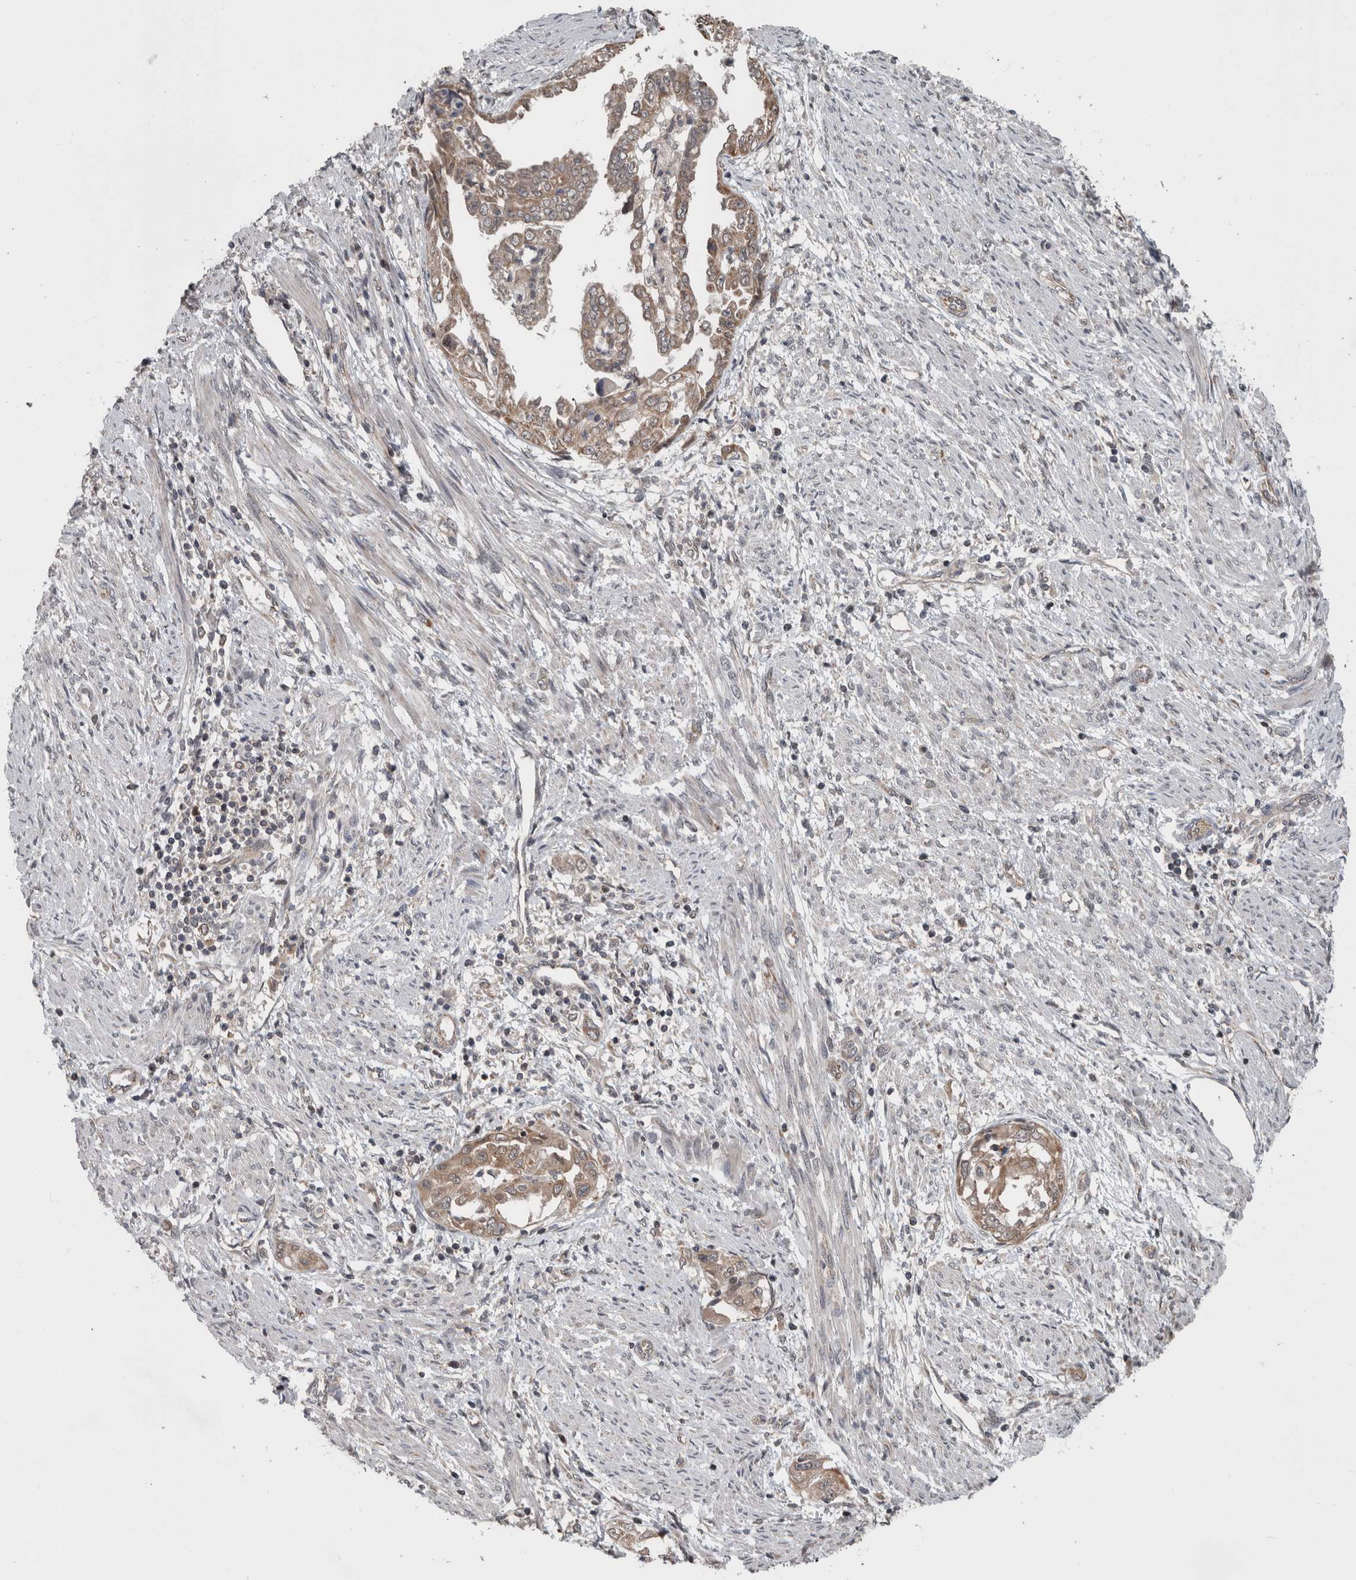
{"staining": {"intensity": "strong", "quantity": "25%-75%", "location": "cytoplasmic/membranous"}, "tissue": "endometrial cancer", "cell_type": "Tumor cells", "image_type": "cancer", "snomed": [{"axis": "morphology", "description": "Adenocarcinoma, NOS"}, {"axis": "topography", "description": "Endometrium"}], "caption": "Endometrial cancer (adenocarcinoma) stained for a protein (brown) shows strong cytoplasmic/membranous positive staining in approximately 25%-75% of tumor cells.", "gene": "ENY2", "patient": {"sex": "female", "age": 85}}